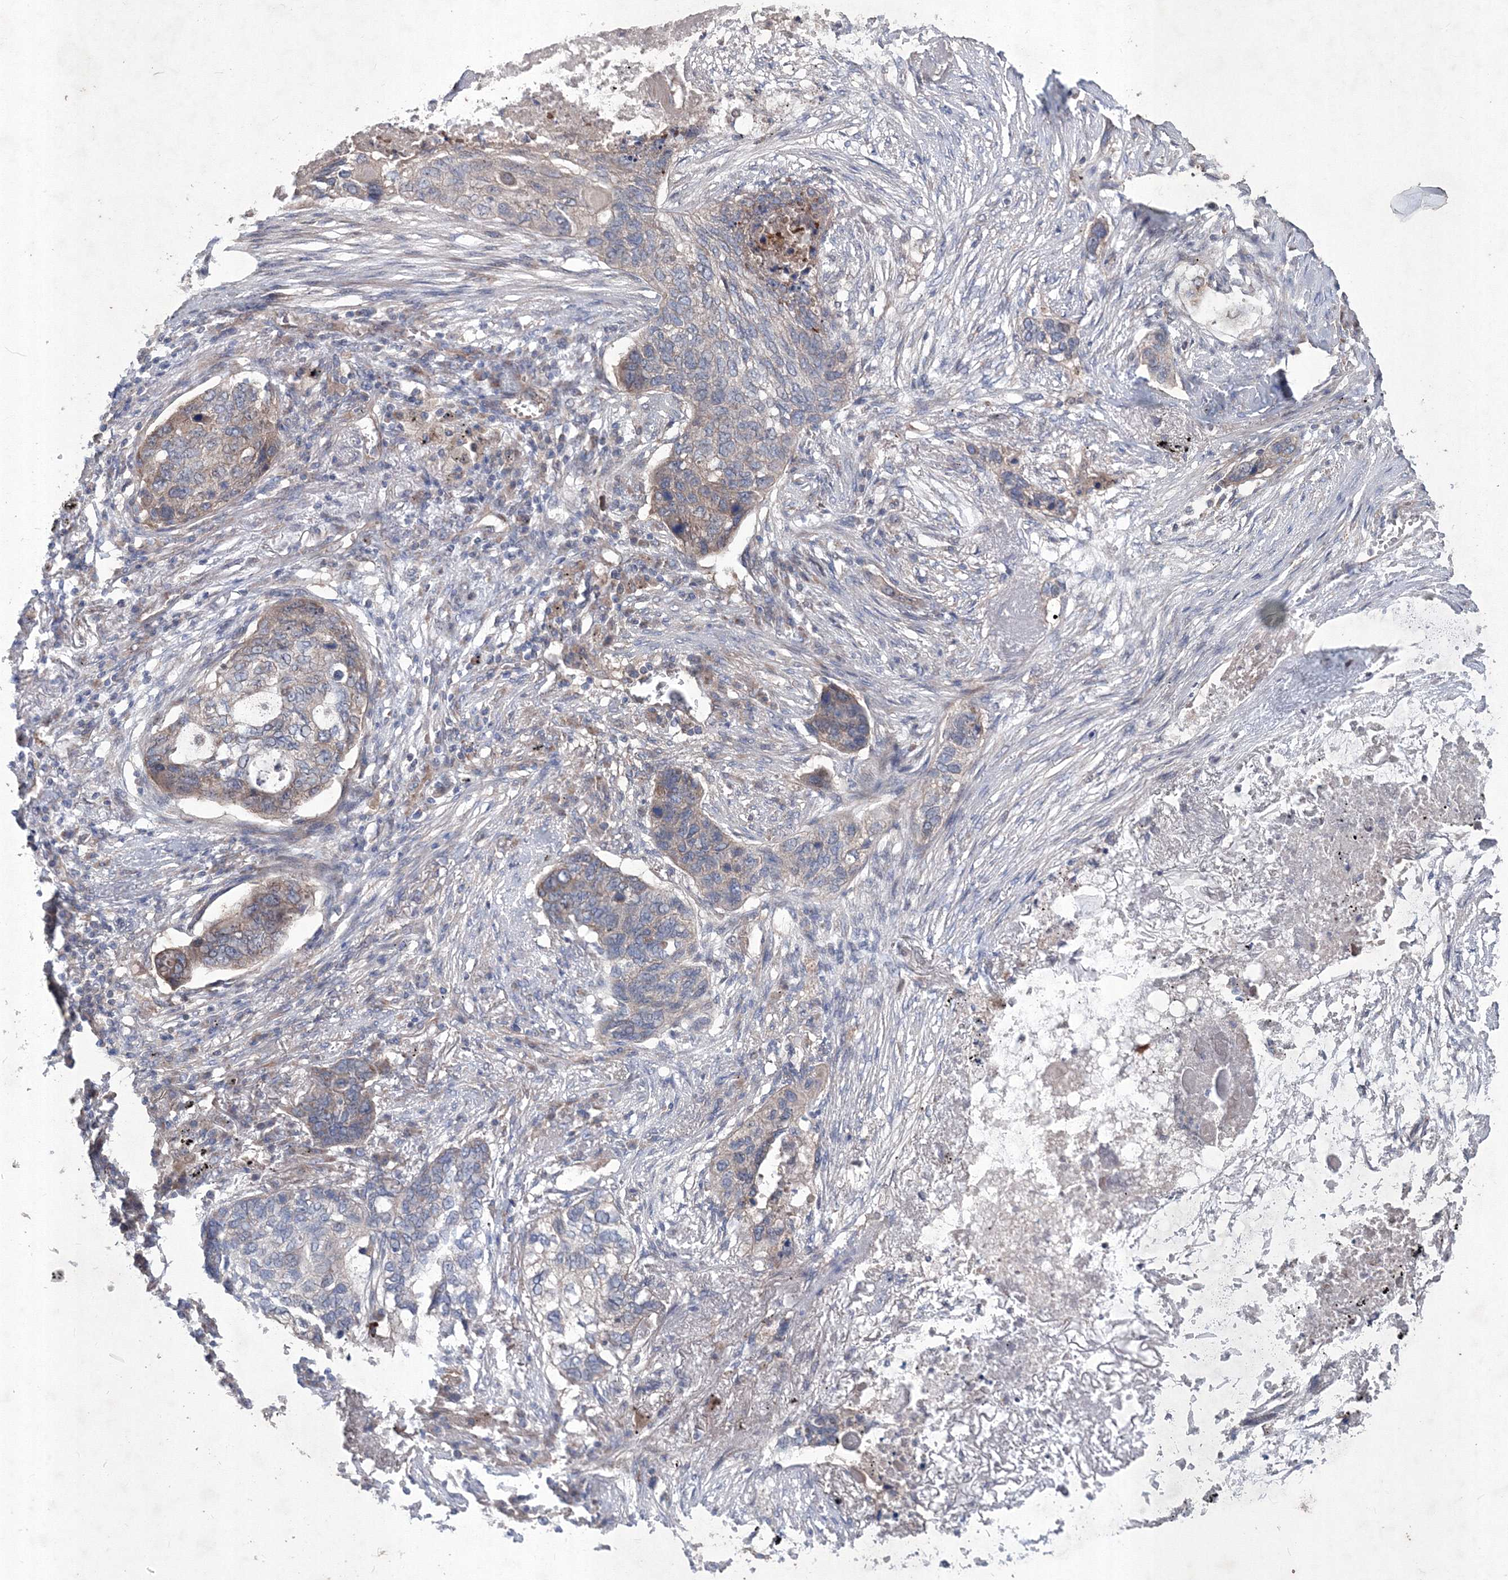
{"staining": {"intensity": "weak", "quantity": "<25%", "location": "cytoplasmic/membranous"}, "tissue": "lung cancer", "cell_type": "Tumor cells", "image_type": "cancer", "snomed": [{"axis": "morphology", "description": "Squamous cell carcinoma, NOS"}, {"axis": "topography", "description": "Lung"}], "caption": "DAB (3,3'-diaminobenzidine) immunohistochemical staining of human lung cancer reveals no significant positivity in tumor cells.", "gene": "MTRF1L", "patient": {"sex": "female", "age": 63}}